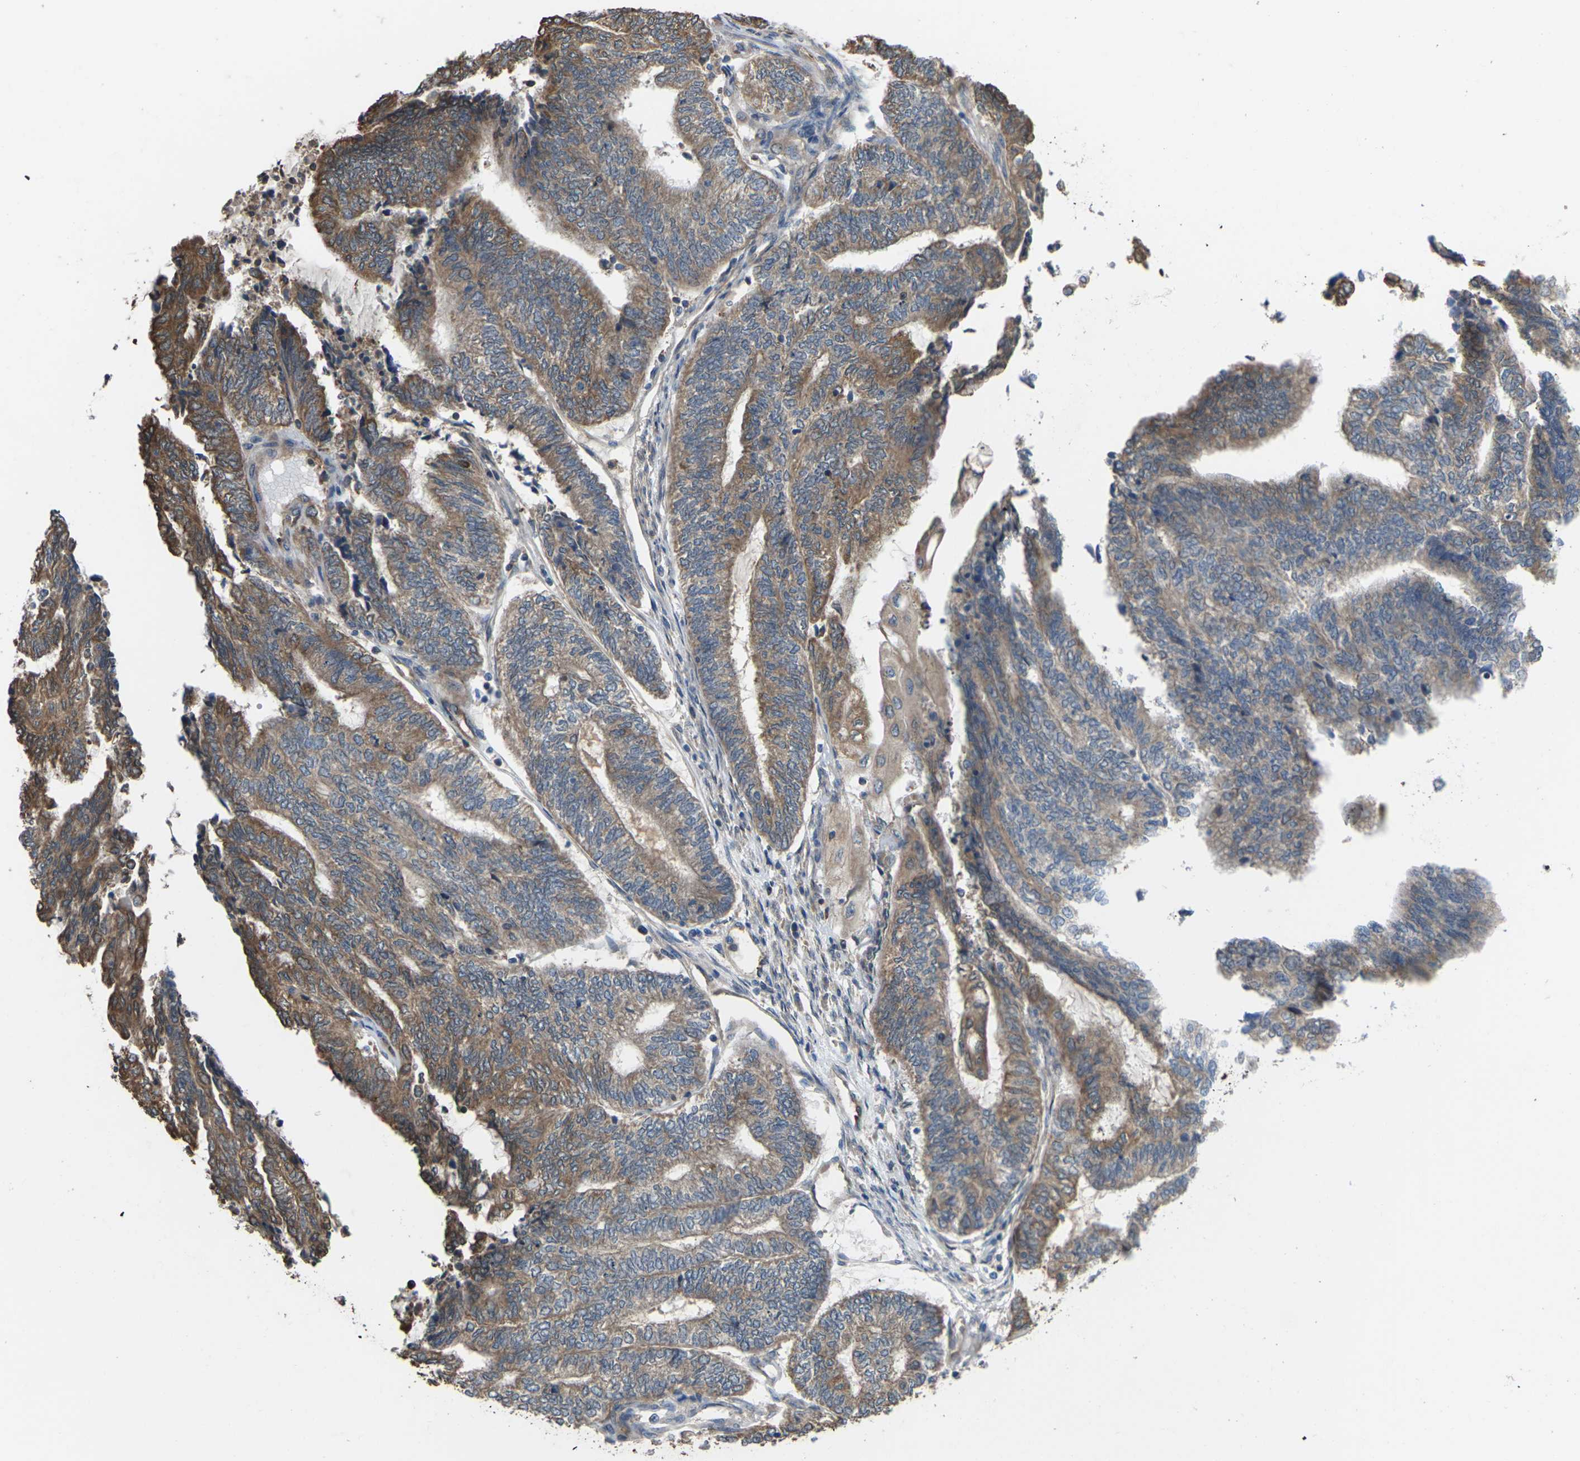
{"staining": {"intensity": "moderate", "quantity": ">75%", "location": "cytoplasmic/membranous"}, "tissue": "endometrial cancer", "cell_type": "Tumor cells", "image_type": "cancer", "snomed": [{"axis": "morphology", "description": "Adenocarcinoma, NOS"}, {"axis": "topography", "description": "Uterus"}, {"axis": "topography", "description": "Endometrium"}], "caption": "Moderate cytoplasmic/membranous protein staining is identified in about >75% of tumor cells in endometrial adenocarcinoma.", "gene": "TIAM1", "patient": {"sex": "female", "age": 70}}